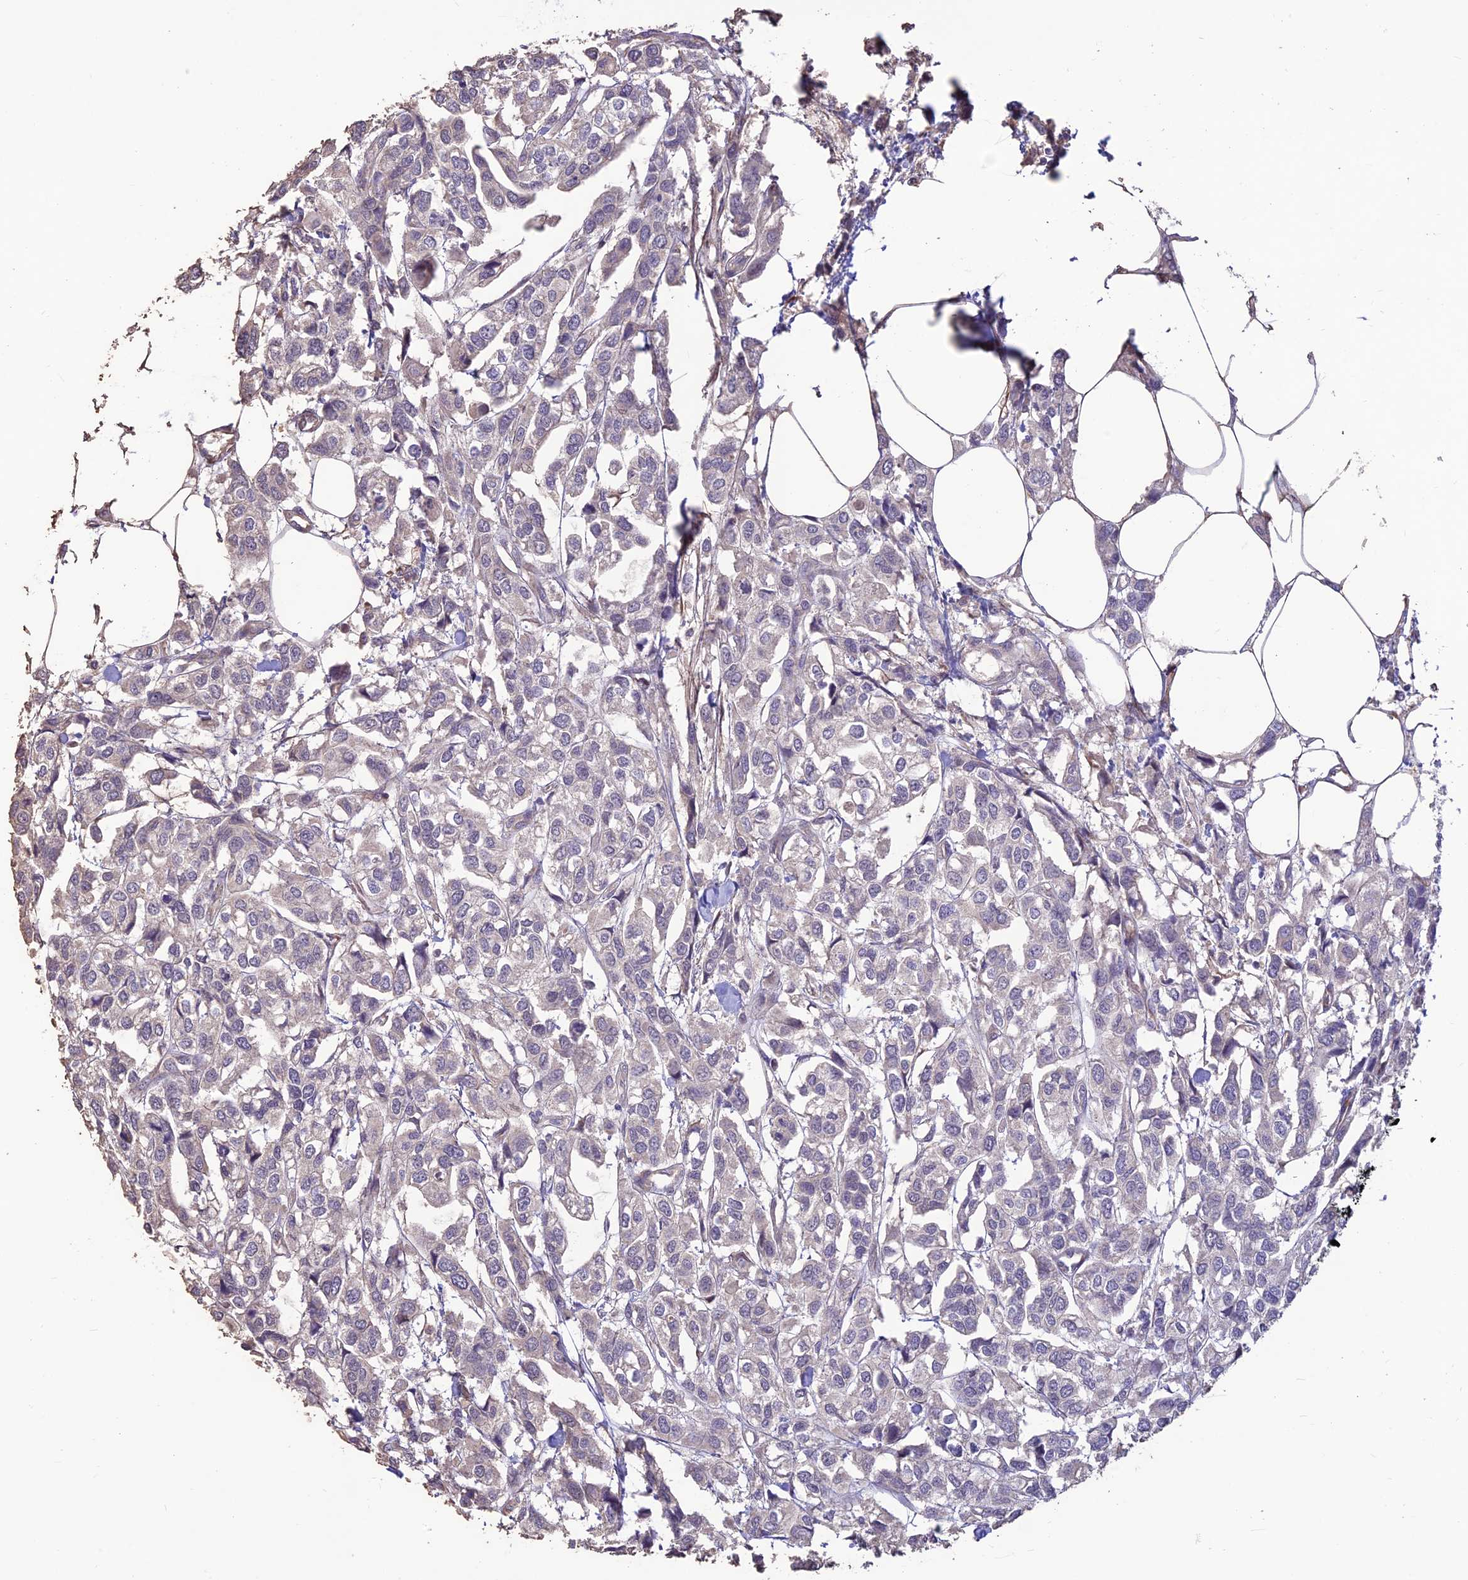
{"staining": {"intensity": "negative", "quantity": "none", "location": "none"}, "tissue": "urothelial cancer", "cell_type": "Tumor cells", "image_type": "cancer", "snomed": [{"axis": "morphology", "description": "Urothelial carcinoma, High grade"}, {"axis": "topography", "description": "Urinary bladder"}], "caption": "There is no significant staining in tumor cells of urothelial carcinoma (high-grade).", "gene": "FAM186B", "patient": {"sex": "male", "age": 67}}